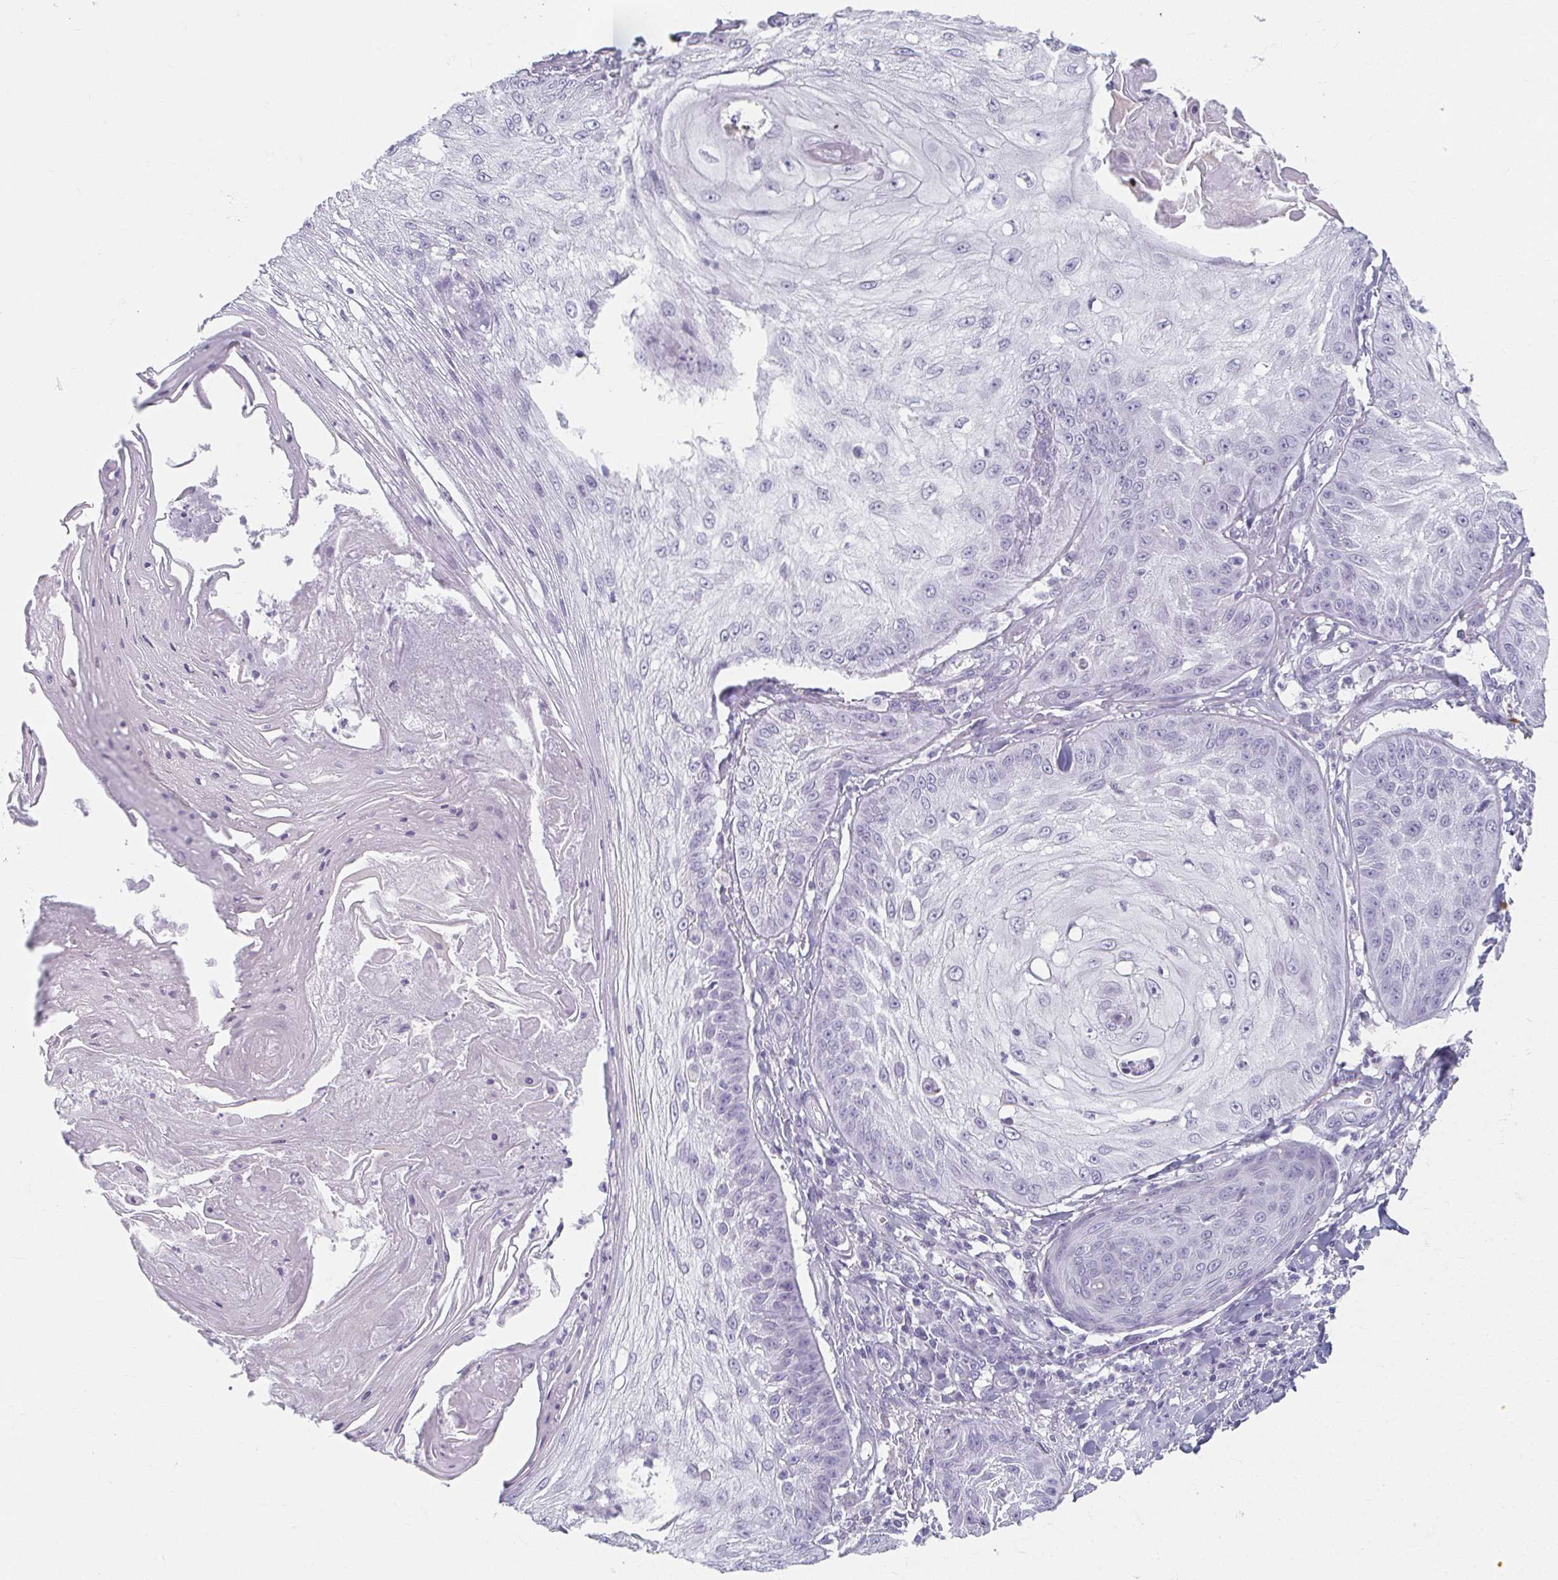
{"staining": {"intensity": "negative", "quantity": "none", "location": "none"}, "tissue": "skin cancer", "cell_type": "Tumor cells", "image_type": "cancer", "snomed": [{"axis": "morphology", "description": "Squamous cell carcinoma, NOS"}, {"axis": "topography", "description": "Skin"}], "caption": "The photomicrograph exhibits no significant expression in tumor cells of squamous cell carcinoma (skin).", "gene": "CAMKV", "patient": {"sex": "male", "age": 70}}